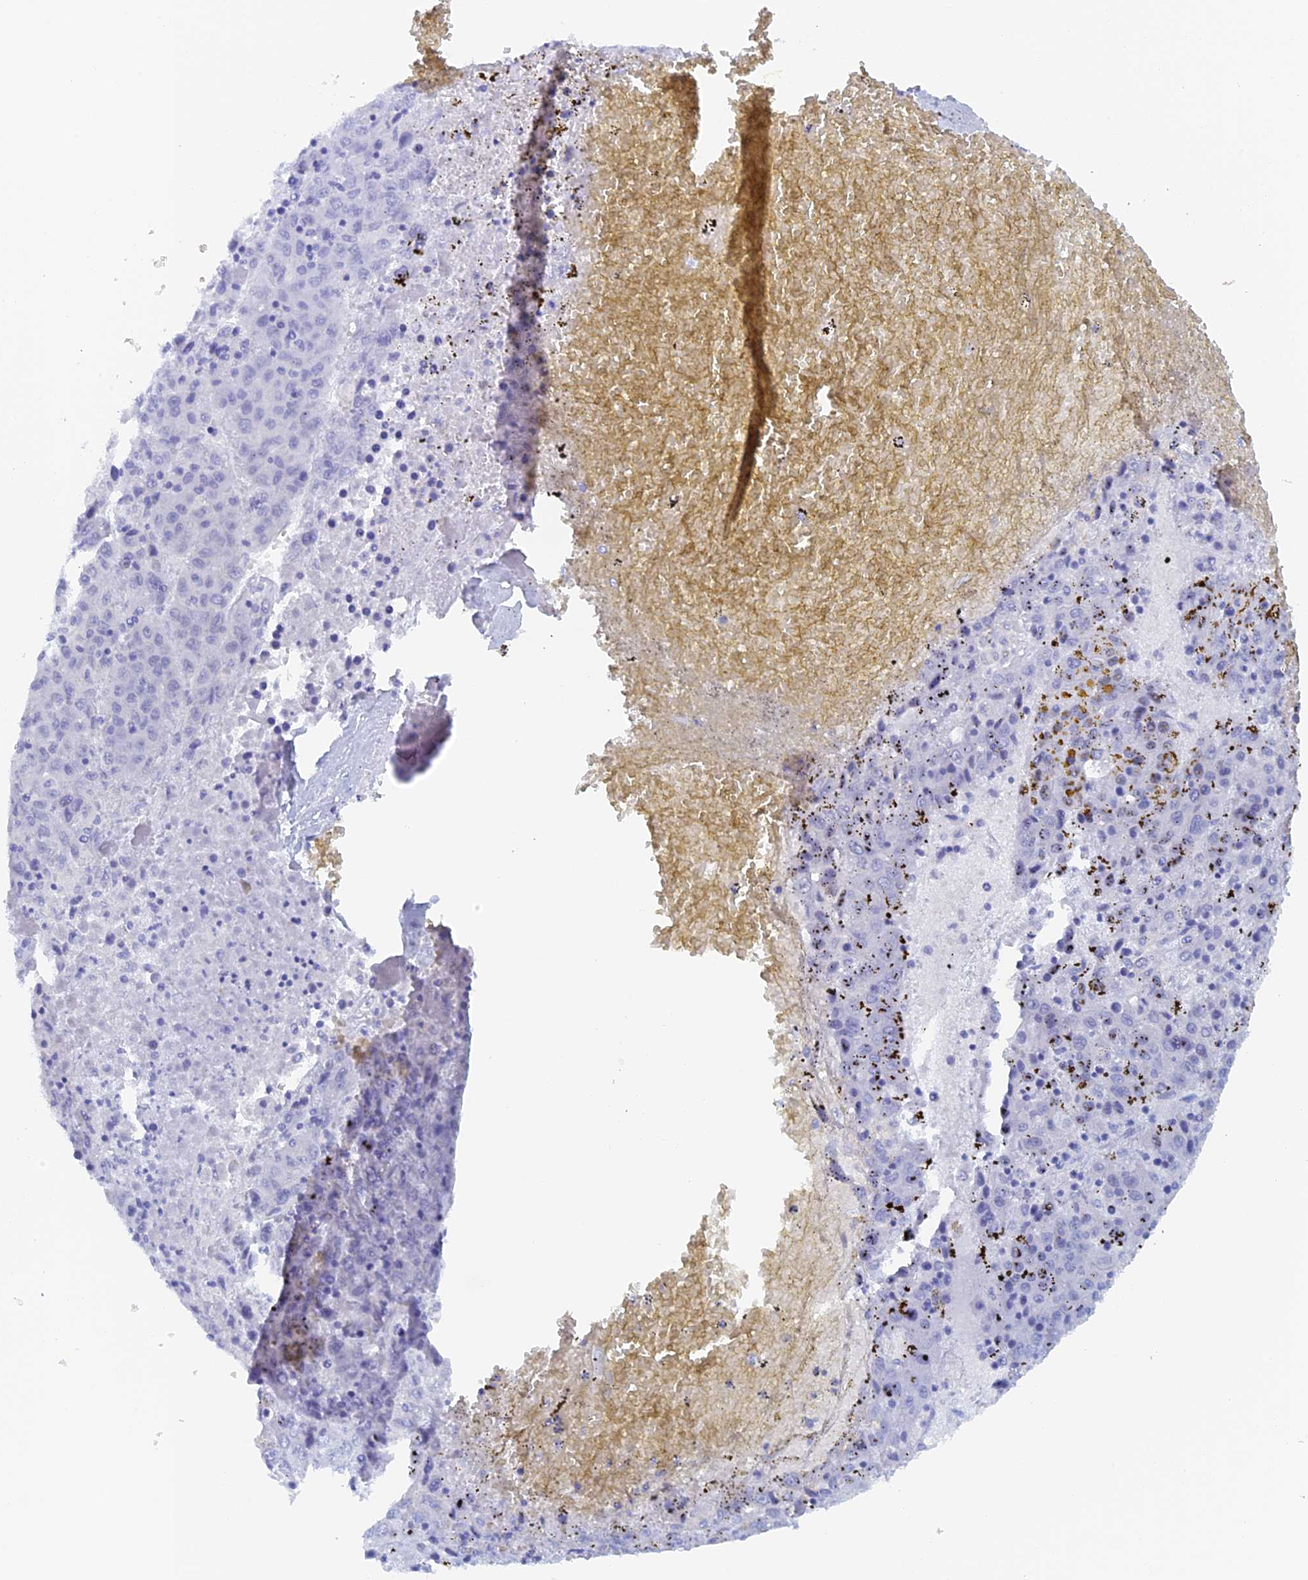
{"staining": {"intensity": "negative", "quantity": "none", "location": "none"}, "tissue": "liver cancer", "cell_type": "Tumor cells", "image_type": "cancer", "snomed": [{"axis": "morphology", "description": "Carcinoma, Hepatocellular, NOS"}, {"axis": "topography", "description": "Liver"}], "caption": "Image shows no significant protein expression in tumor cells of liver hepatocellular carcinoma. (Brightfield microscopy of DAB IHC at high magnification).", "gene": "ELOVL6", "patient": {"sex": "female", "age": 53}}